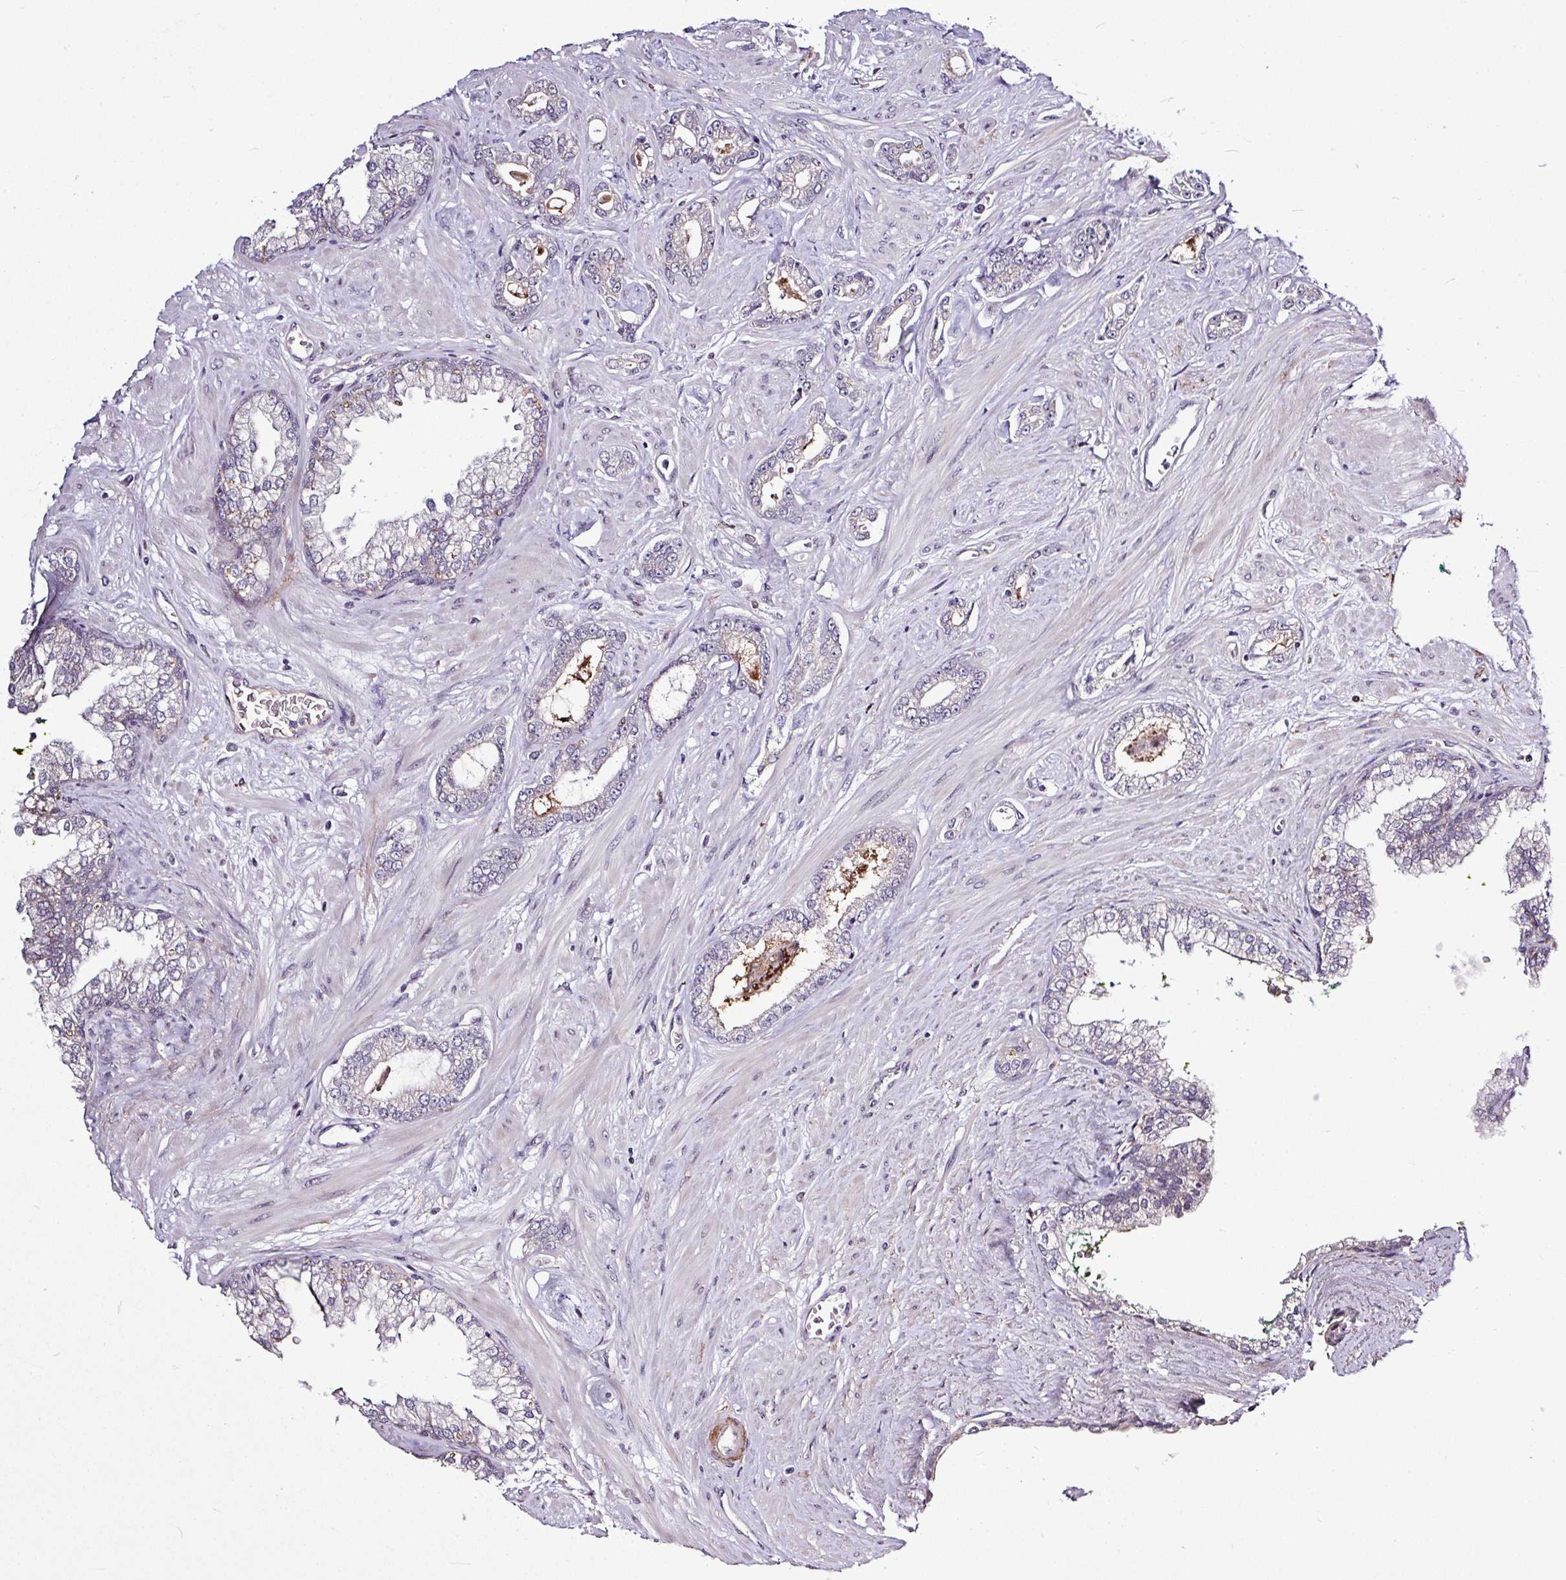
{"staining": {"intensity": "weak", "quantity": "<25%", "location": "cytoplasmic/membranous"}, "tissue": "prostate cancer", "cell_type": "Tumor cells", "image_type": "cancer", "snomed": [{"axis": "morphology", "description": "Adenocarcinoma, Low grade"}, {"axis": "topography", "description": "Prostate"}], "caption": "A histopathology image of prostate adenocarcinoma (low-grade) stained for a protein shows no brown staining in tumor cells. (Immunohistochemistry, brightfield microscopy, high magnification).", "gene": "SKIC2", "patient": {"sex": "male", "age": 60}}